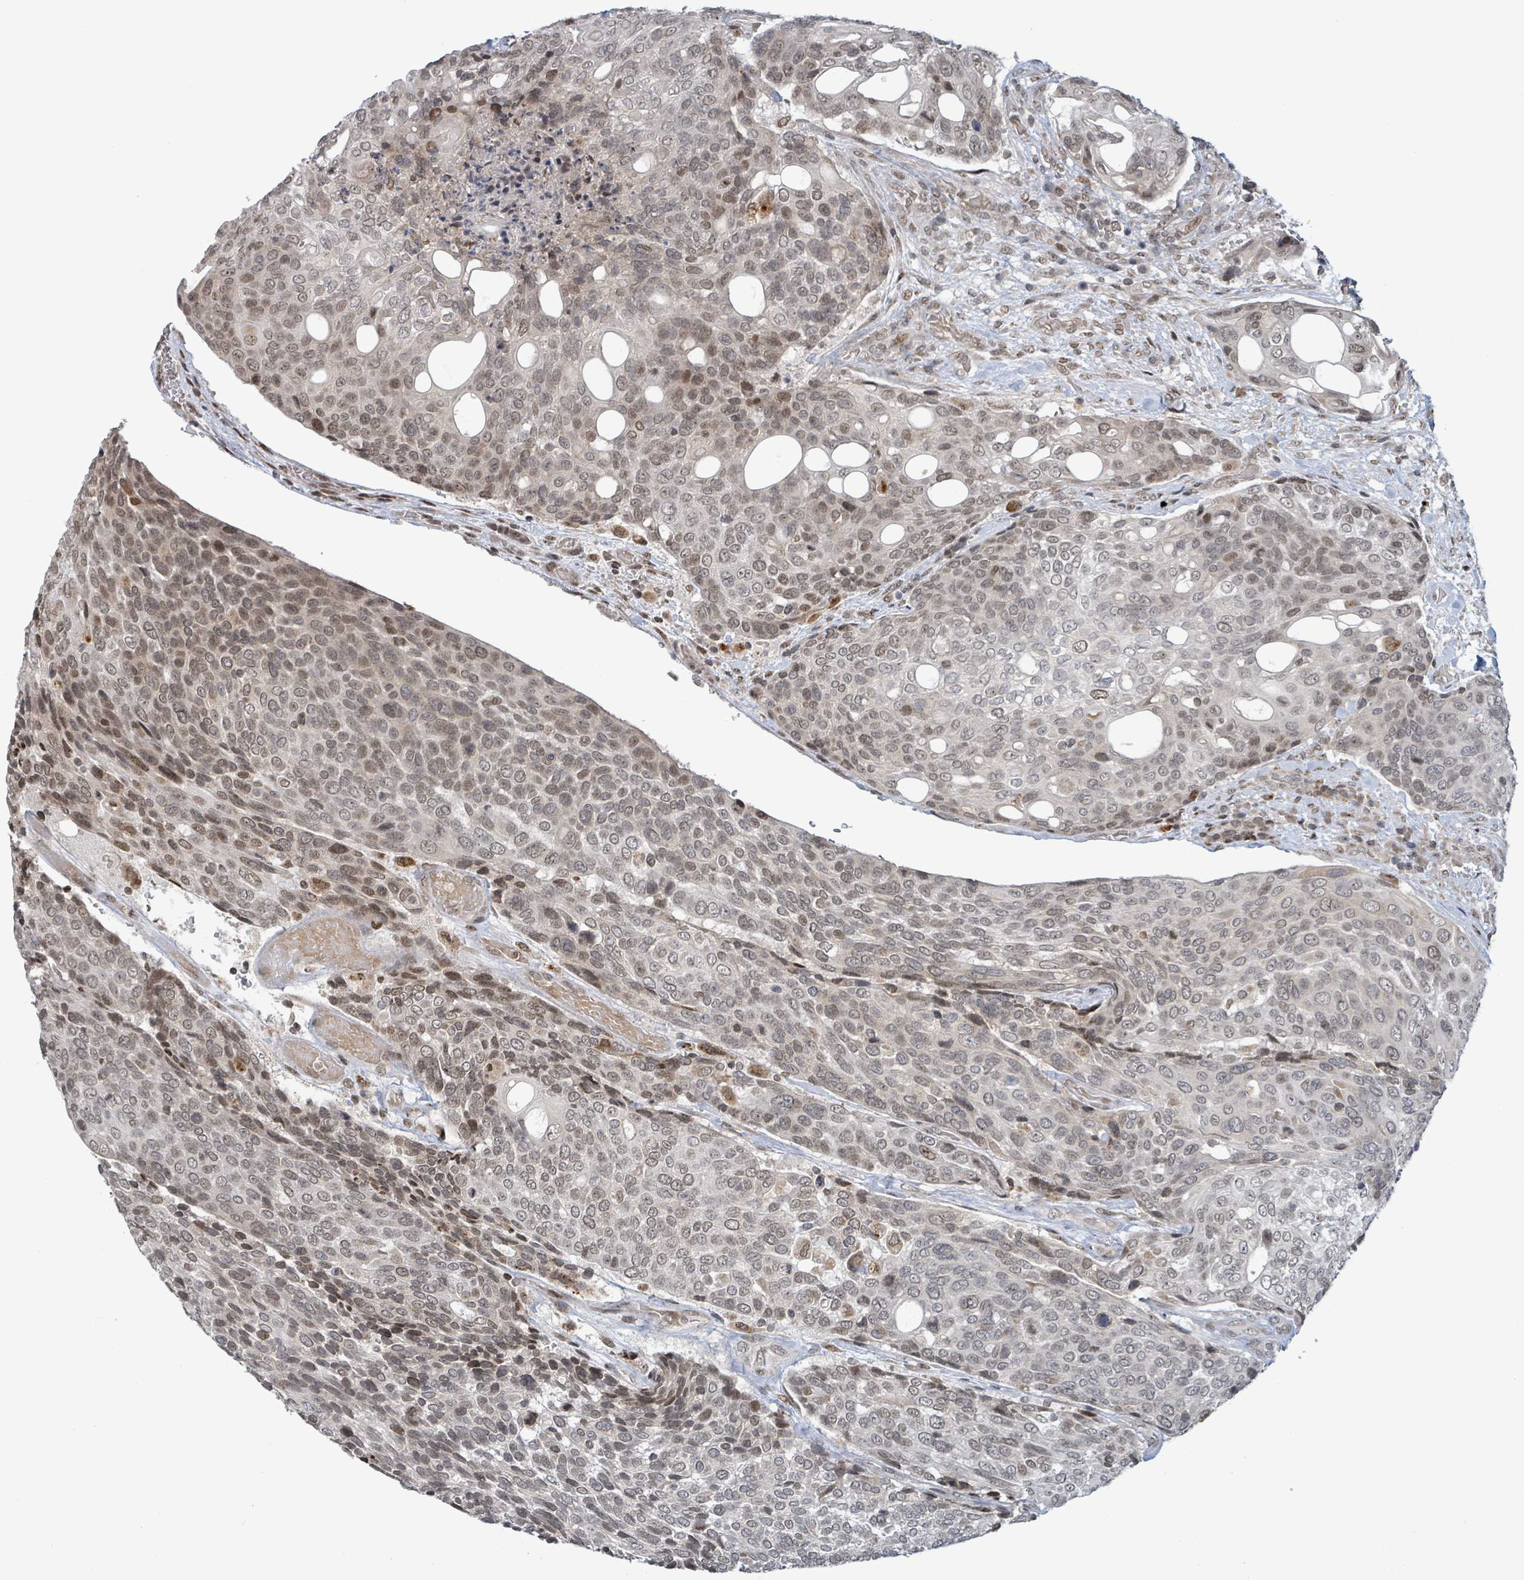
{"staining": {"intensity": "moderate", "quantity": "25%-75%", "location": "nuclear"}, "tissue": "urothelial cancer", "cell_type": "Tumor cells", "image_type": "cancer", "snomed": [{"axis": "morphology", "description": "Urothelial carcinoma, High grade"}, {"axis": "topography", "description": "Urinary bladder"}], "caption": "Protein expression analysis of urothelial cancer demonstrates moderate nuclear positivity in approximately 25%-75% of tumor cells.", "gene": "SBF2", "patient": {"sex": "female", "age": 70}}